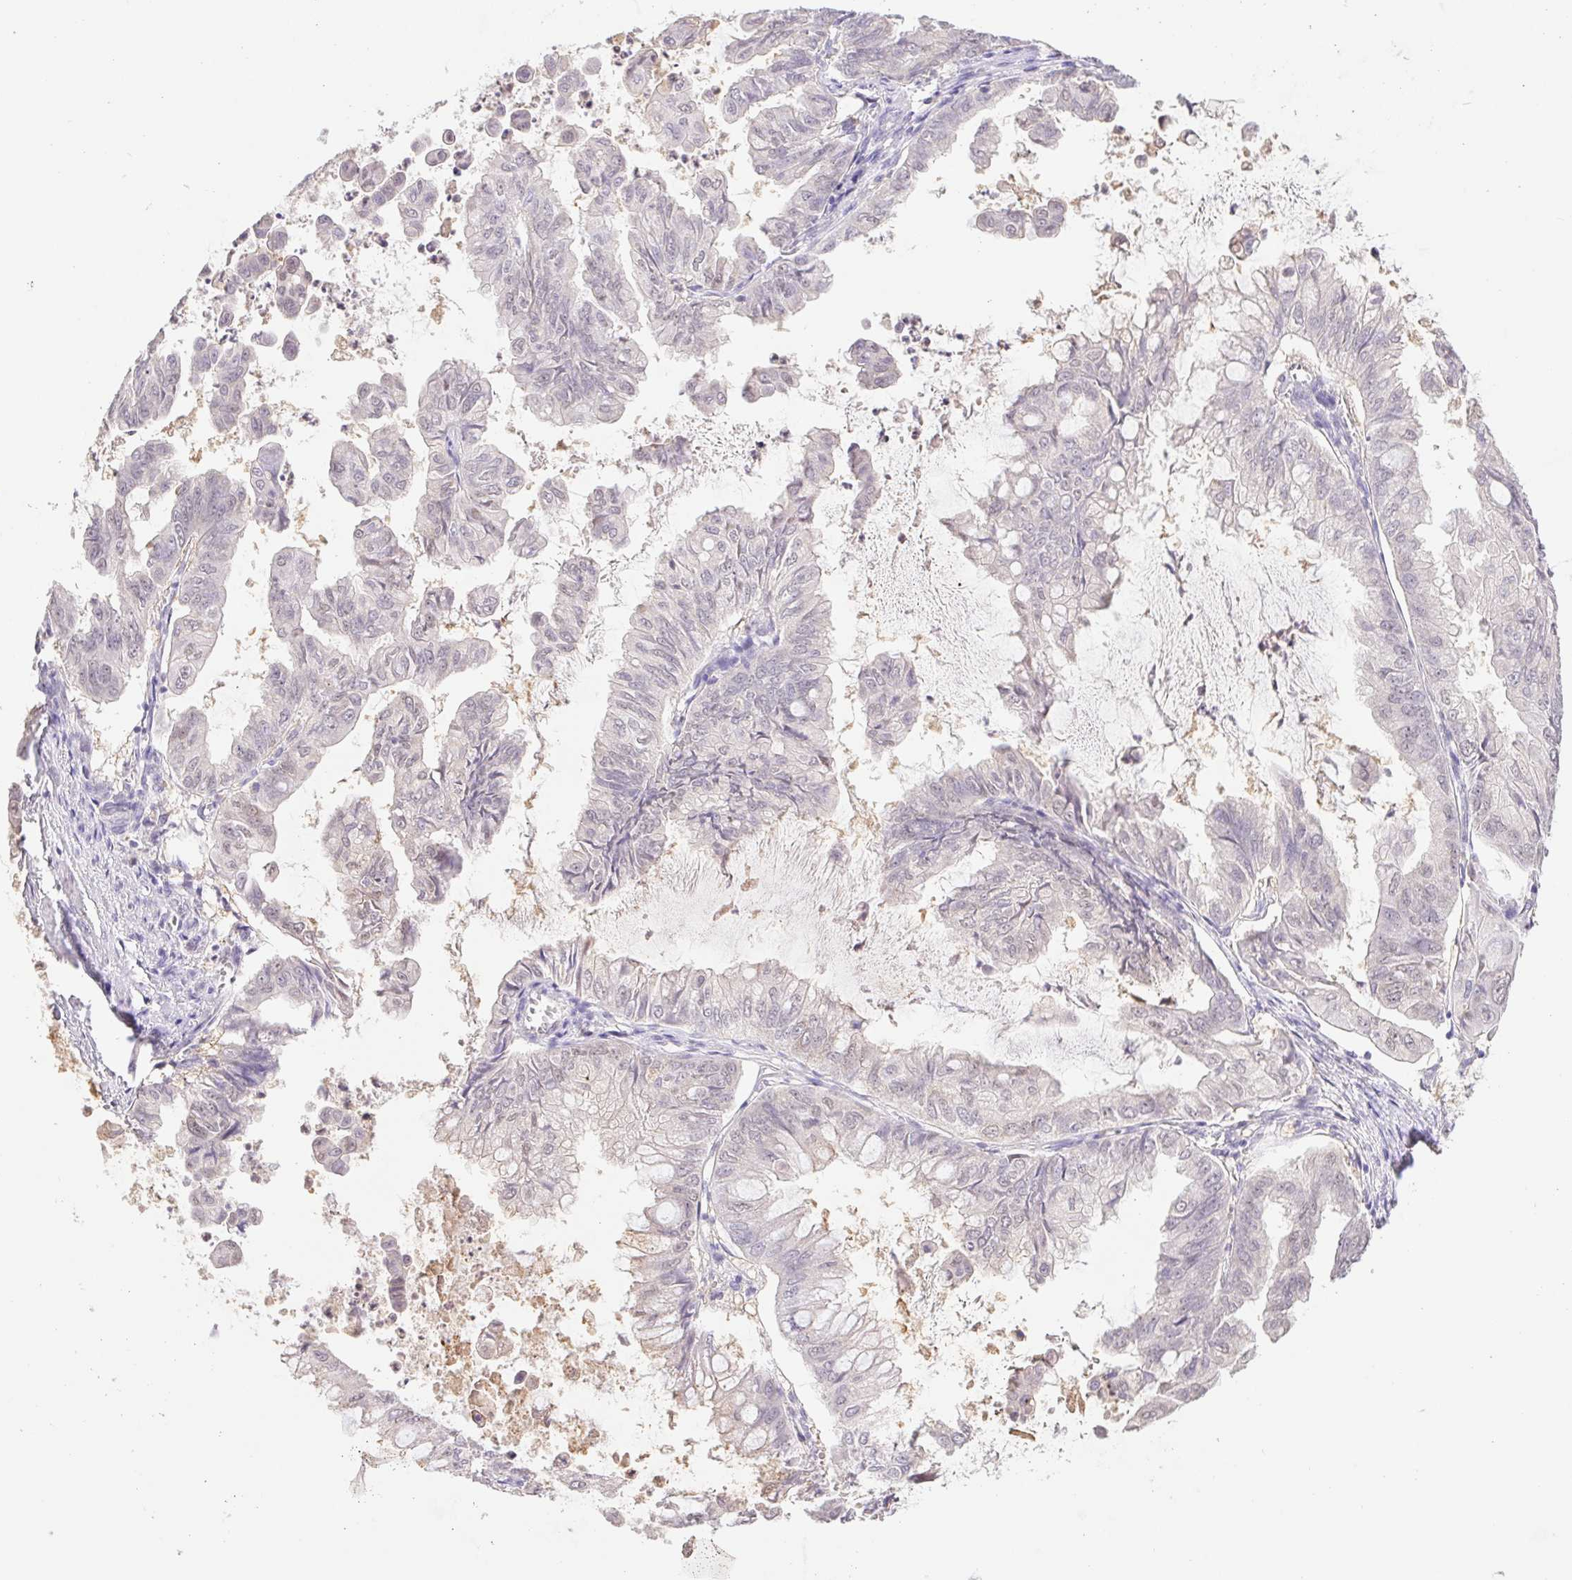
{"staining": {"intensity": "negative", "quantity": "none", "location": "none"}, "tissue": "stomach cancer", "cell_type": "Tumor cells", "image_type": "cancer", "snomed": [{"axis": "morphology", "description": "Adenocarcinoma, NOS"}, {"axis": "topography", "description": "Stomach, upper"}], "caption": "Stomach adenocarcinoma stained for a protein using immunohistochemistry (IHC) reveals no expression tumor cells.", "gene": "L3MBTL4", "patient": {"sex": "male", "age": 80}}